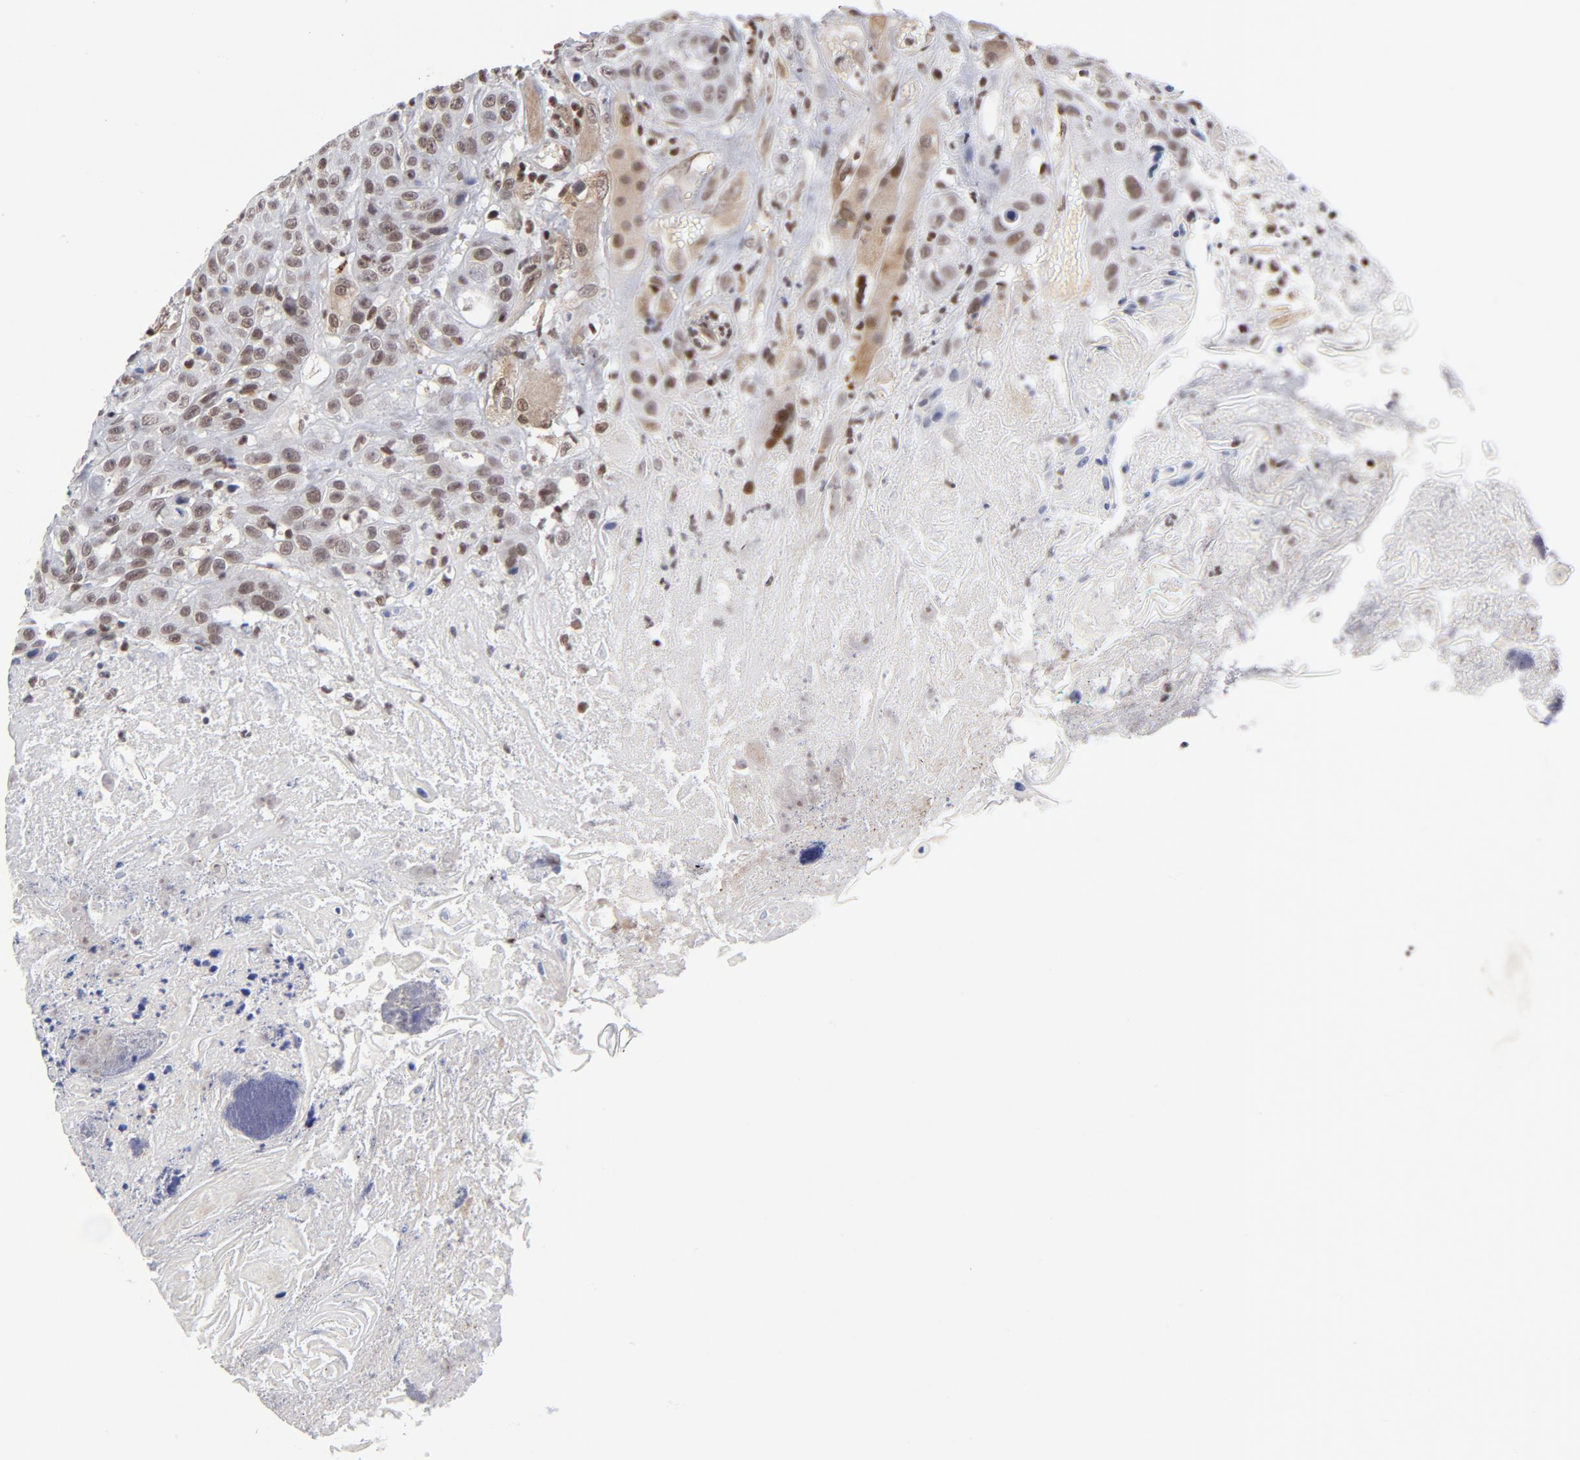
{"staining": {"intensity": "strong", "quantity": ">75%", "location": "nuclear"}, "tissue": "head and neck cancer", "cell_type": "Tumor cells", "image_type": "cancer", "snomed": [{"axis": "morphology", "description": "Squamous cell carcinoma, NOS"}, {"axis": "topography", "description": "Head-Neck"}], "caption": "Immunohistochemistry micrograph of neoplastic tissue: human head and neck squamous cell carcinoma stained using immunohistochemistry (IHC) displays high levels of strong protein expression localized specifically in the nuclear of tumor cells, appearing as a nuclear brown color.", "gene": "CTCF", "patient": {"sex": "female", "age": 84}}